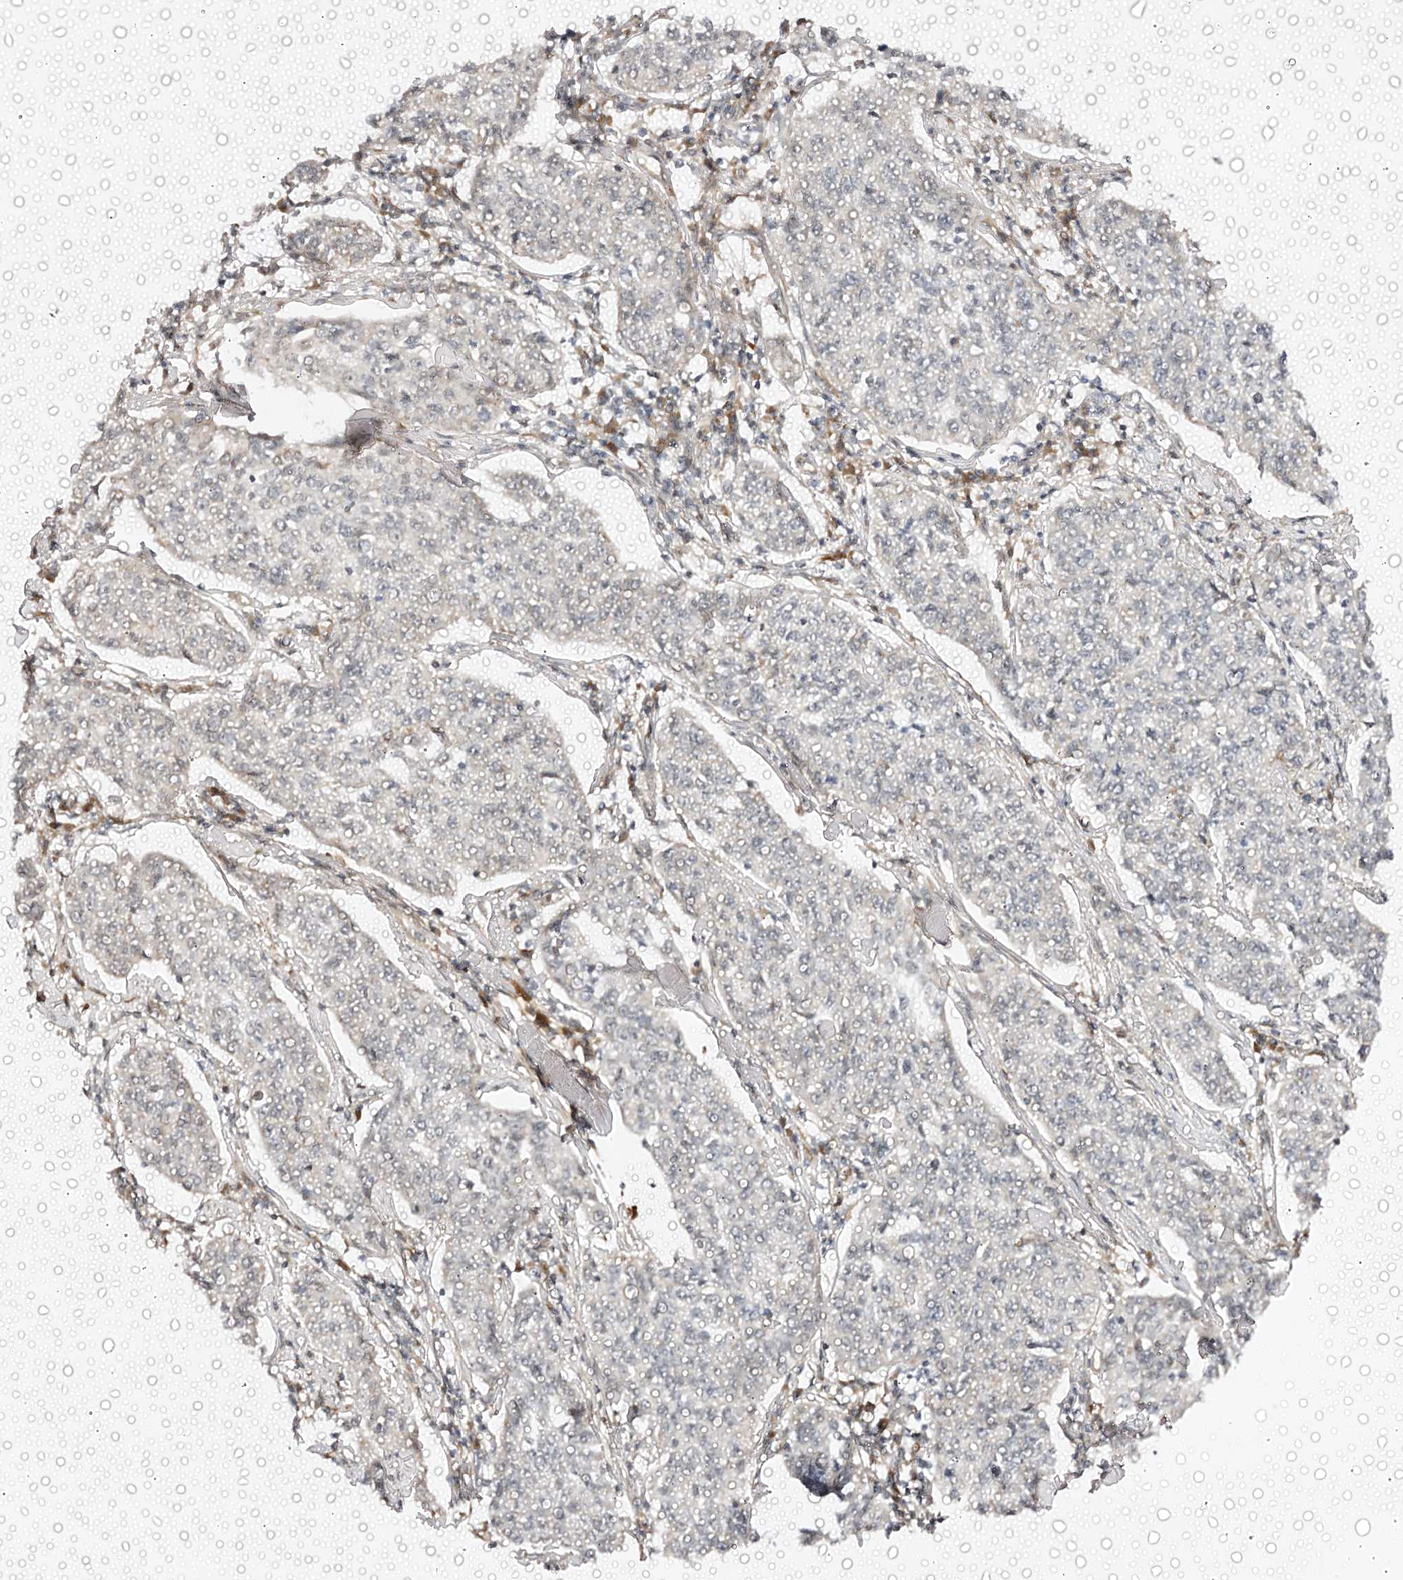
{"staining": {"intensity": "negative", "quantity": "none", "location": "none"}, "tissue": "cervical cancer", "cell_type": "Tumor cells", "image_type": "cancer", "snomed": [{"axis": "morphology", "description": "Squamous cell carcinoma, NOS"}, {"axis": "topography", "description": "Cervix"}], "caption": "Immunohistochemistry (IHC) histopathology image of neoplastic tissue: human cervical cancer stained with DAB displays no significant protein staining in tumor cells.", "gene": "CBR4", "patient": {"sex": "female", "age": 35}}